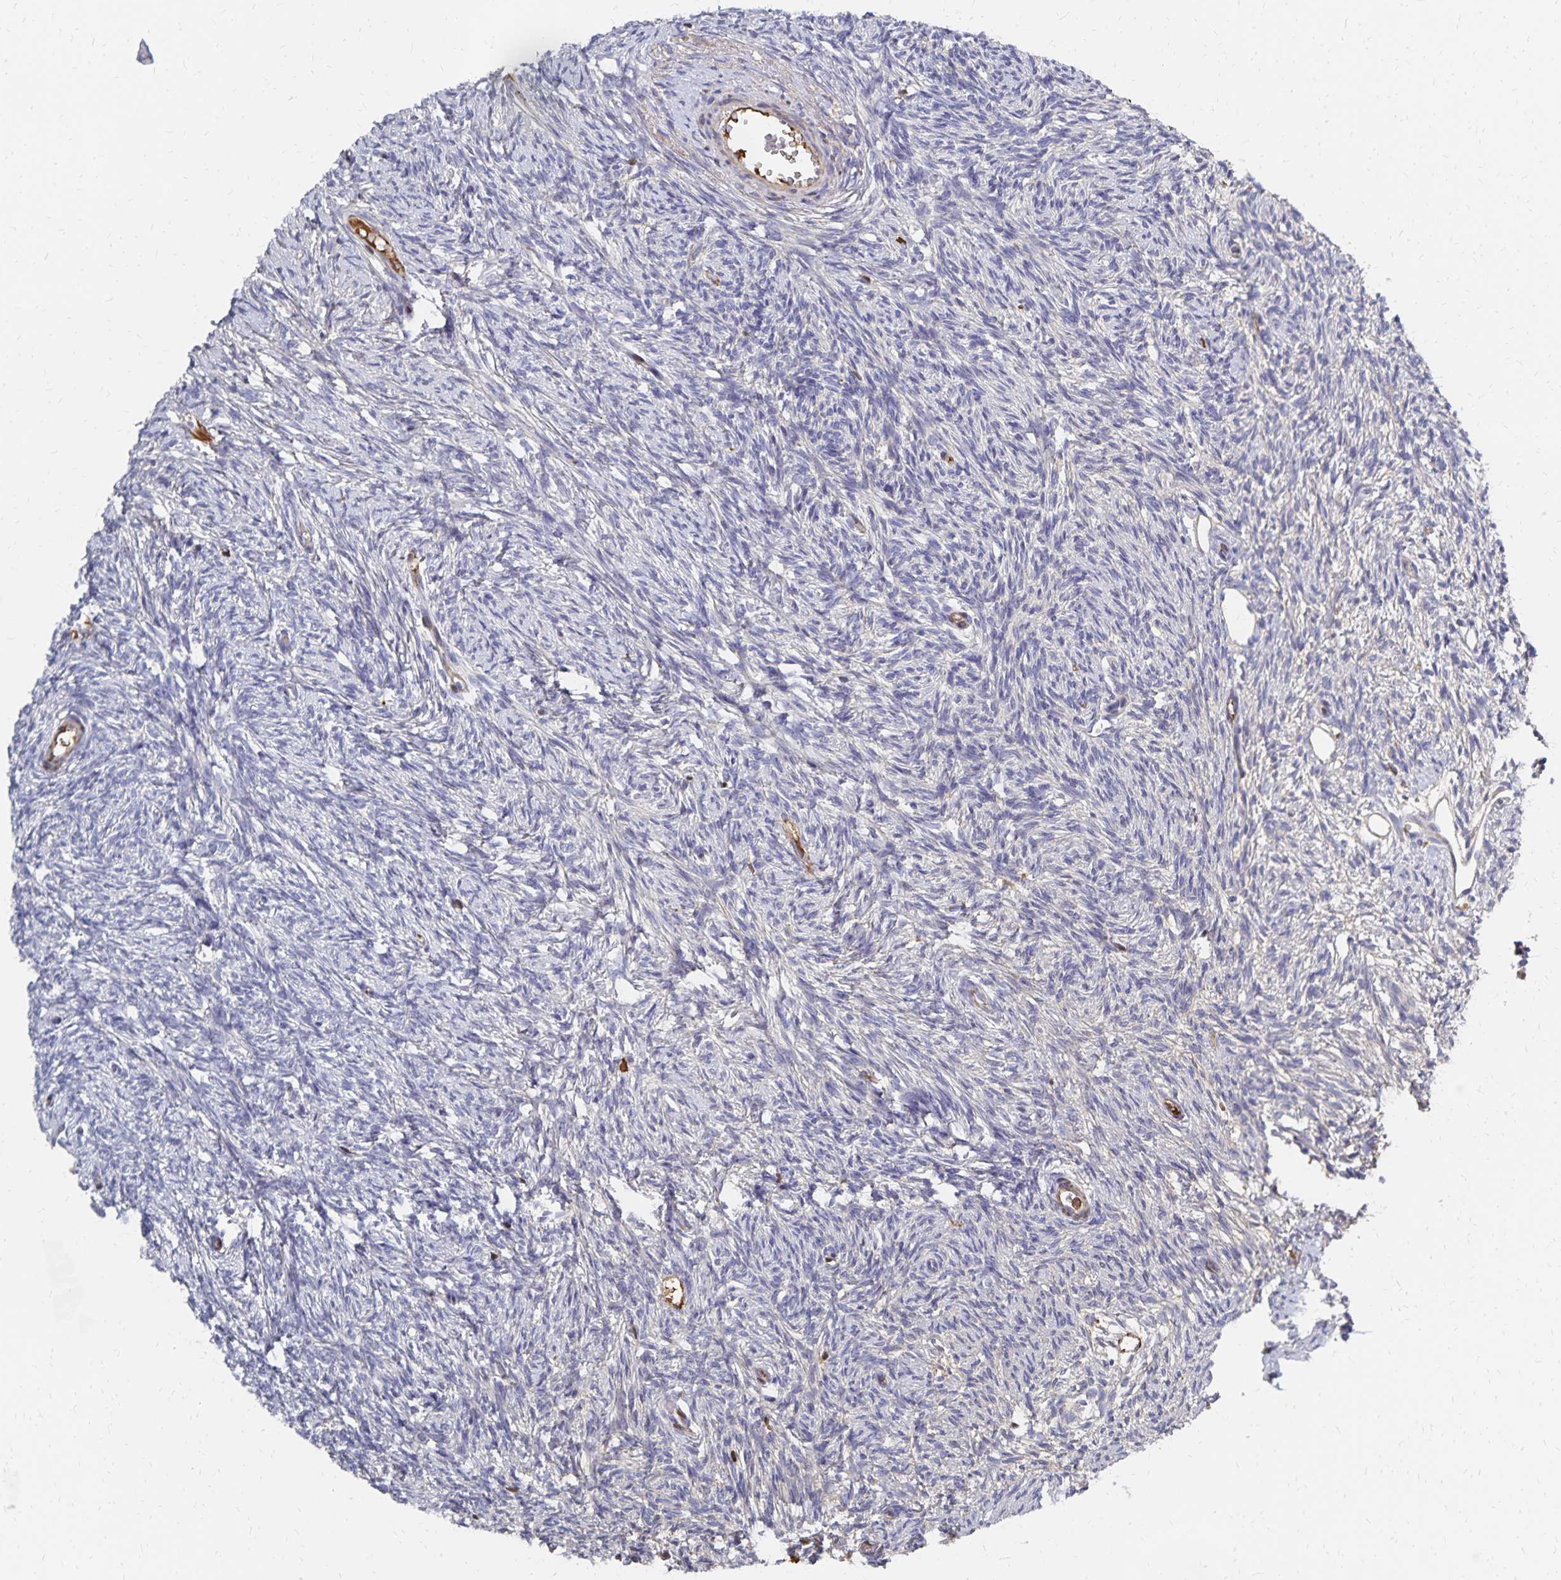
{"staining": {"intensity": "negative", "quantity": "none", "location": "none"}, "tissue": "ovary", "cell_type": "Follicle cells", "image_type": "normal", "snomed": [{"axis": "morphology", "description": "Normal tissue, NOS"}, {"axis": "topography", "description": "Ovary"}], "caption": "Immunohistochemistry image of unremarkable ovary: ovary stained with DAB exhibits no significant protein staining in follicle cells. (DAB (3,3'-diaminobenzidine) immunohistochemistry, high magnification).", "gene": "KISS1", "patient": {"sex": "female", "age": 33}}